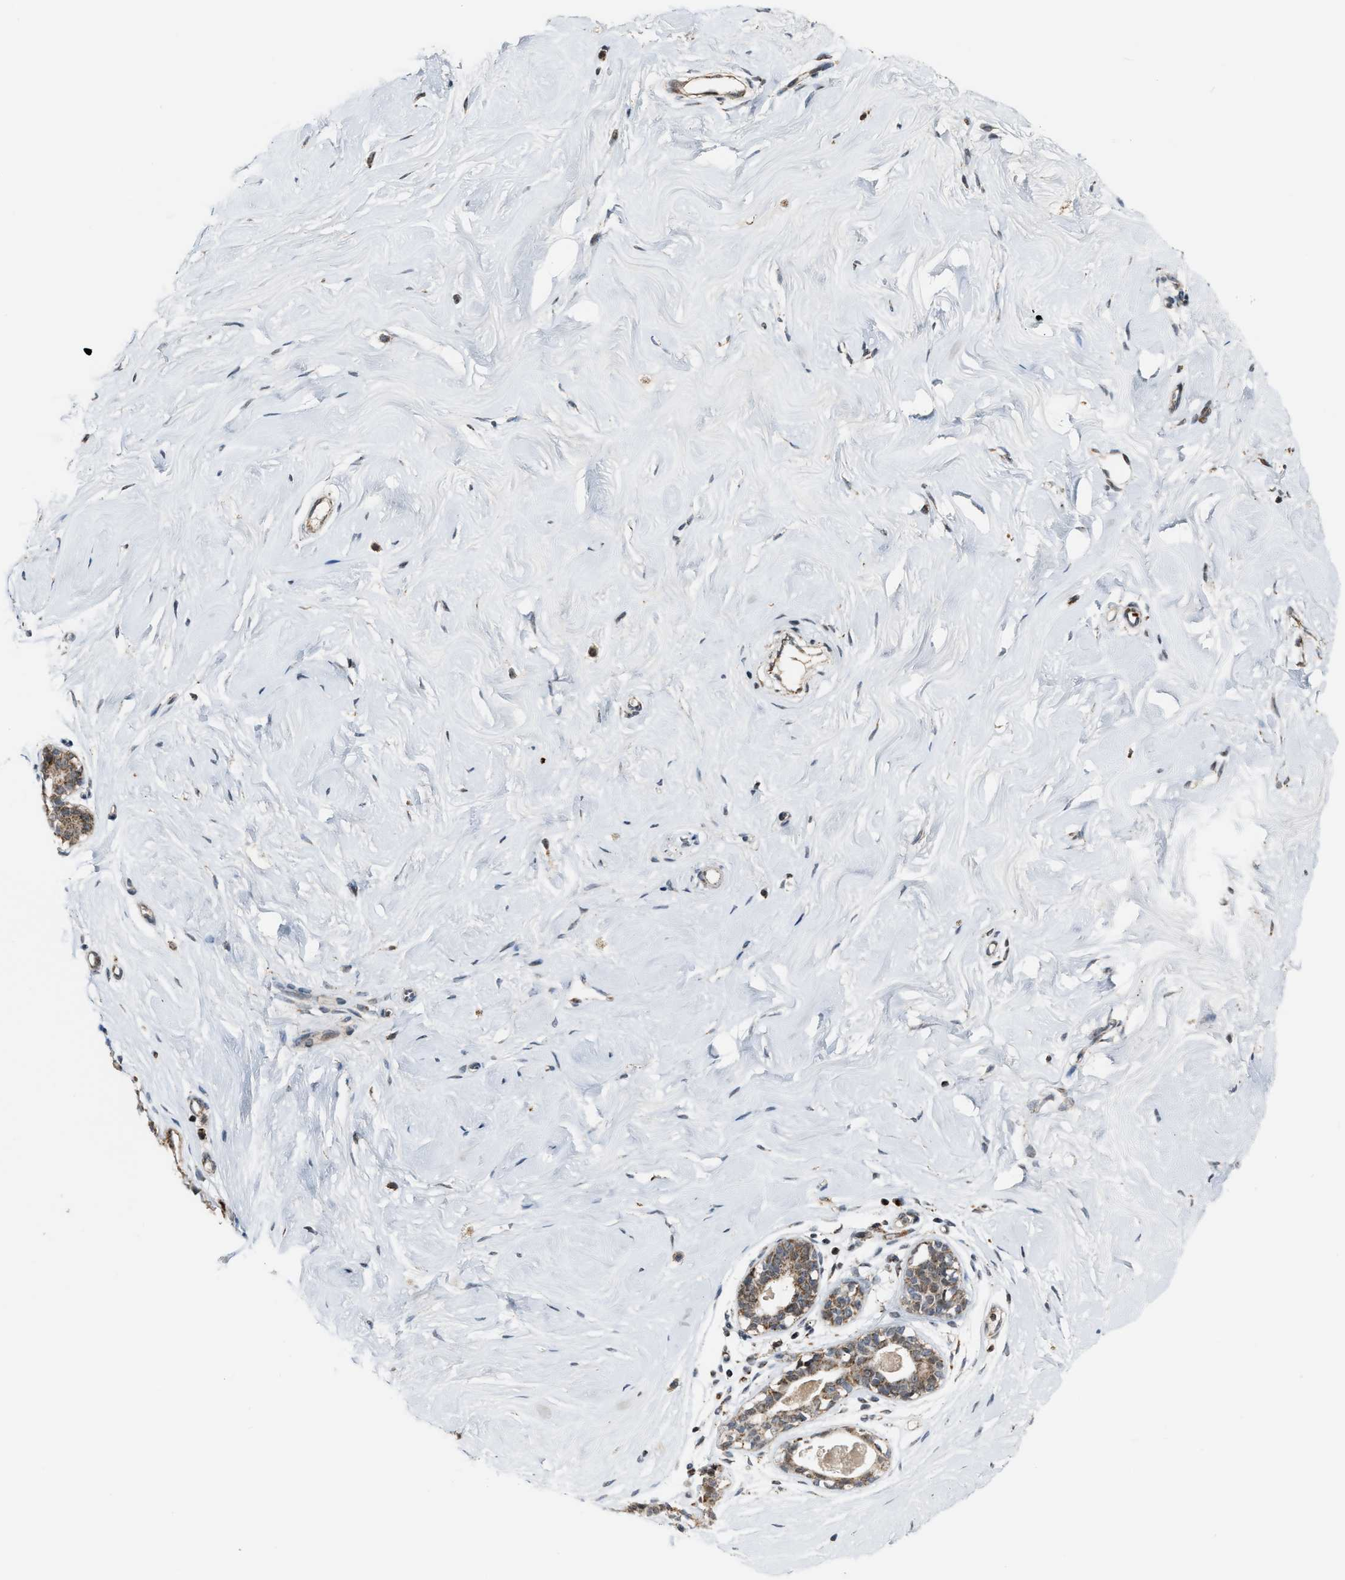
{"staining": {"intensity": "moderate", "quantity": "<25%", "location": "cytoplasmic/membranous"}, "tissue": "breast", "cell_type": "Adipocytes", "image_type": "normal", "snomed": [{"axis": "morphology", "description": "Normal tissue, NOS"}, {"axis": "topography", "description": "Breast"}], "caption": "An image of human breast stained for a protein shows moderate cytoplasmic/membranous brown staining in adipocytes. The protein of interest is stained brown, and the nuclei are stained in blue (DAB (3,3'-diaminobenzidine) IHC with brightfield microscopy, high magnification).", "gene": "CHN2", "patient": {"sex": "female", "age": 23}}